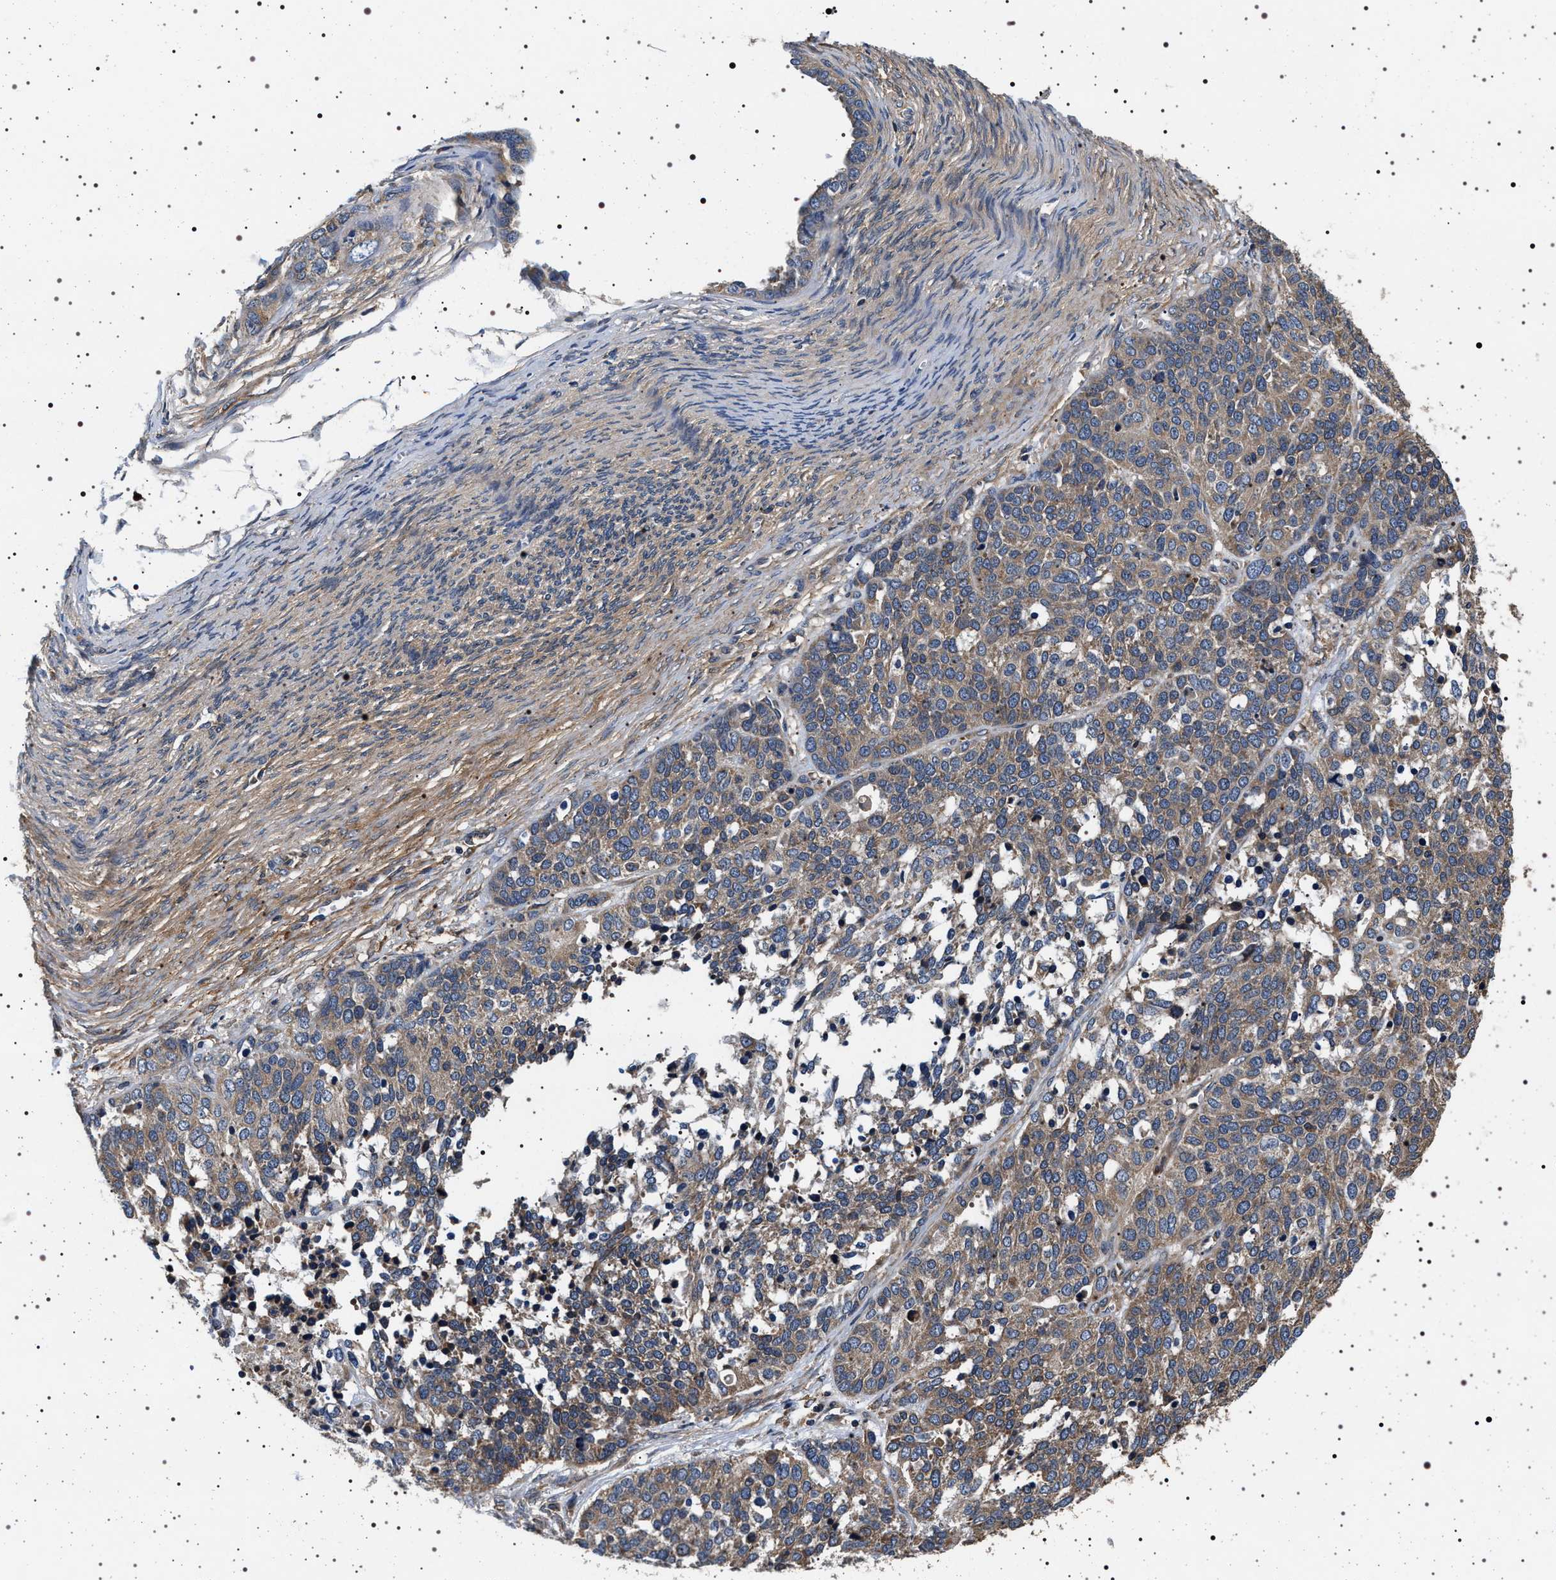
{"staining": {"intensity": "moderate", "quantity": ">75%", "location": "cytoplasmic/membranous"}, "tissue": "ovarian cancer", "cell_type": "Tumor cells", "image_type": "cancer", "snomed": [{"axis": "morphology", "description": "Cystadenocarcinoma, serous, NOS"}, {"axis": "topography", "description": "Ovary"}], "caption": "The micrograph reveals immunohistochemical staining of ovarian serous cystadenocarcinoma. There is moderate cytoplasmic/membranous positivity is appreciated in about >75% of tumor cells.", "gene": "DCBLD2", "patient": {"sex": "female", "age": 44}}